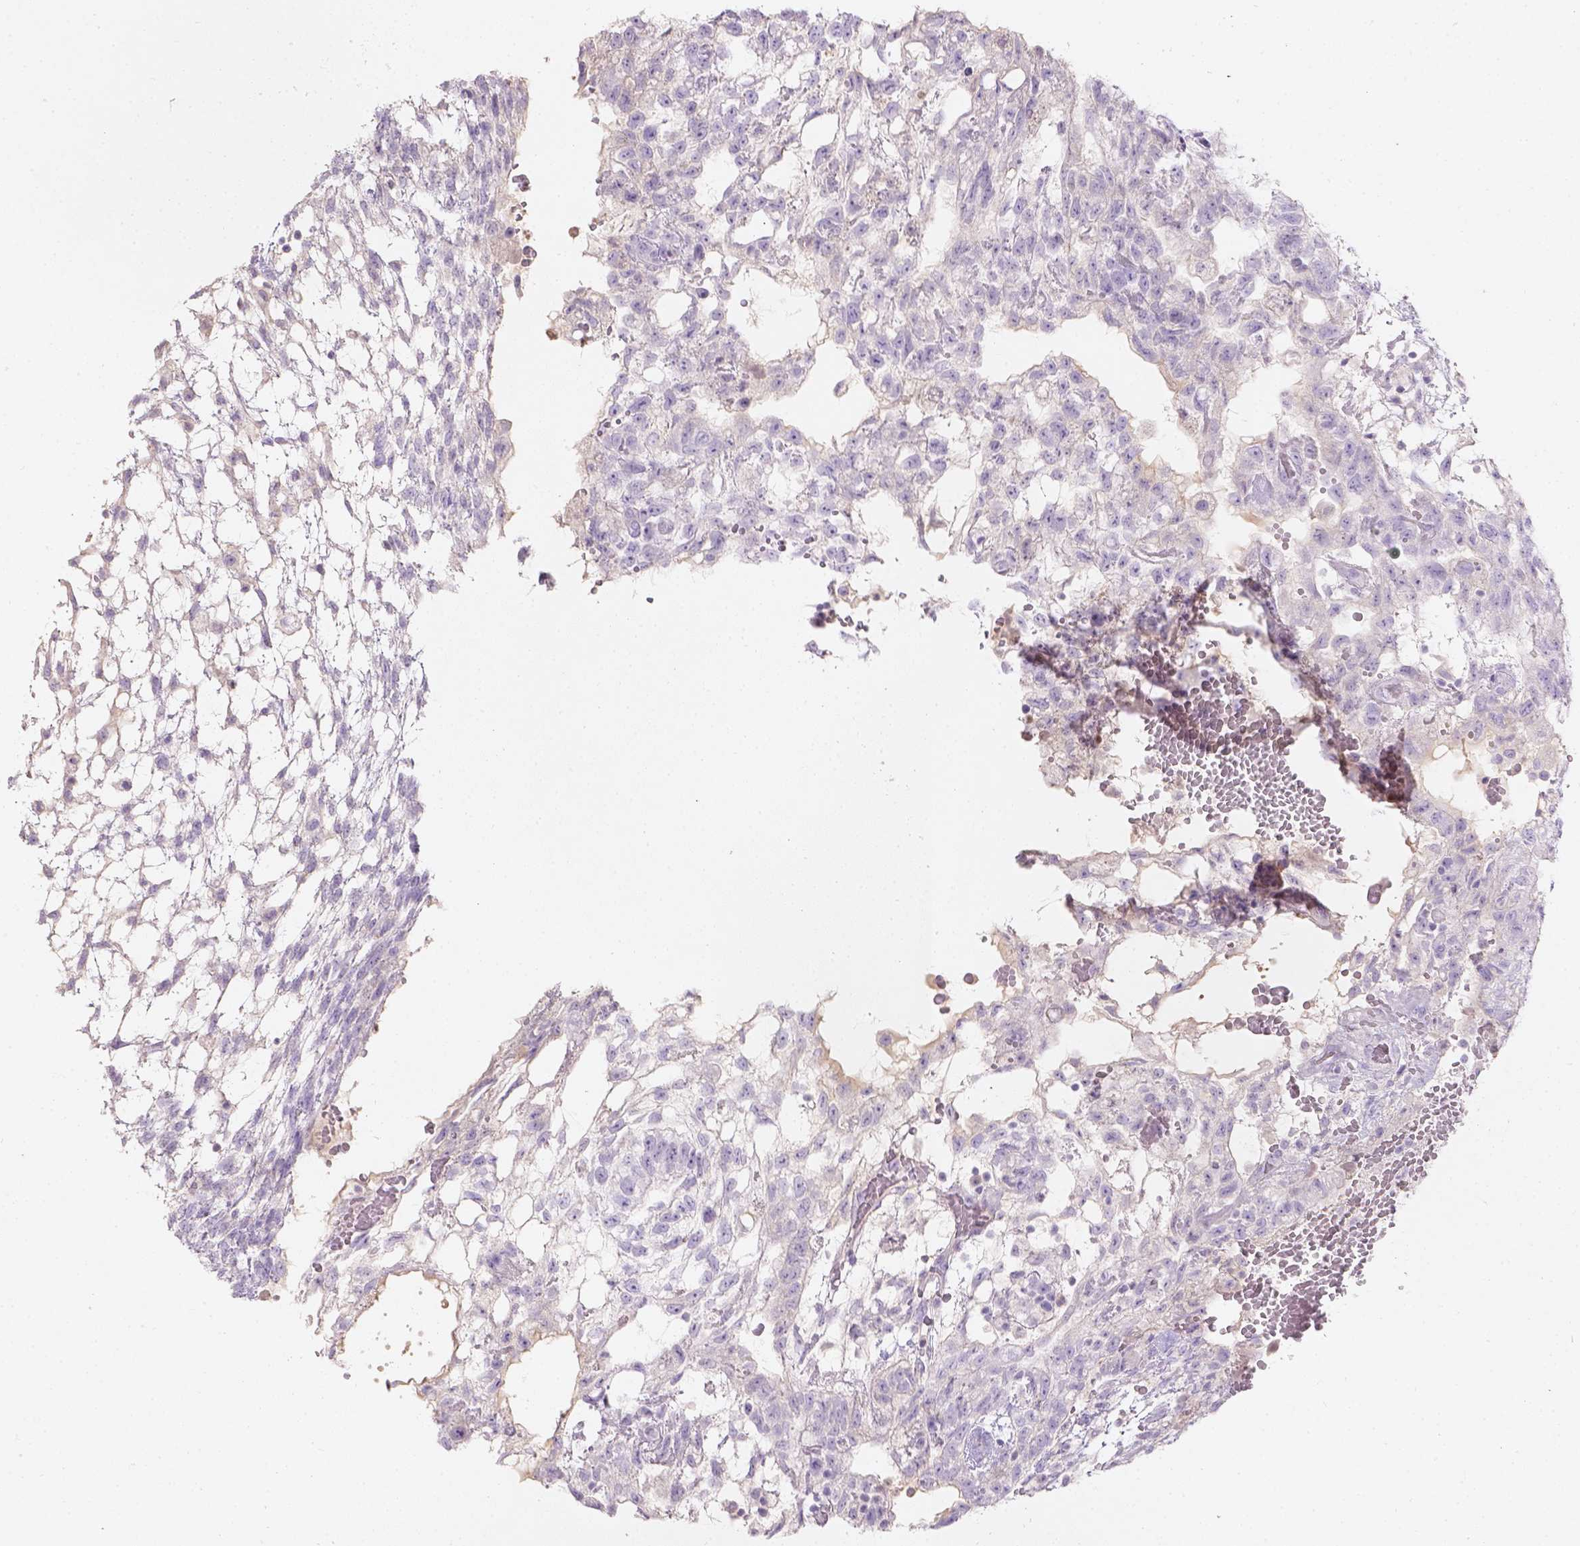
{"staining": {"intensity": "negative", "quantity": "none", "location": "none"}, "tissue": "testis cancer", "cell_type": "Tumor cells", "image_type": "cancer", "snomed": [{"axis": "morphology", "description": "Carcinoma, Embryonal, NOS"}, {"axis": "topography", "description": "Testis"}], "caption": "The image exhibits no significant expression in tumor cells of testis embryonal carcinoma. (Stains: DAB (3,3'-diaminobenzidine) IHC with hematoxylin counter stain, Microscopy: brightfield microscopy at high magnification).", "gene": "GAL3ST2", "patient": {"sex": "male", "age": 32}}